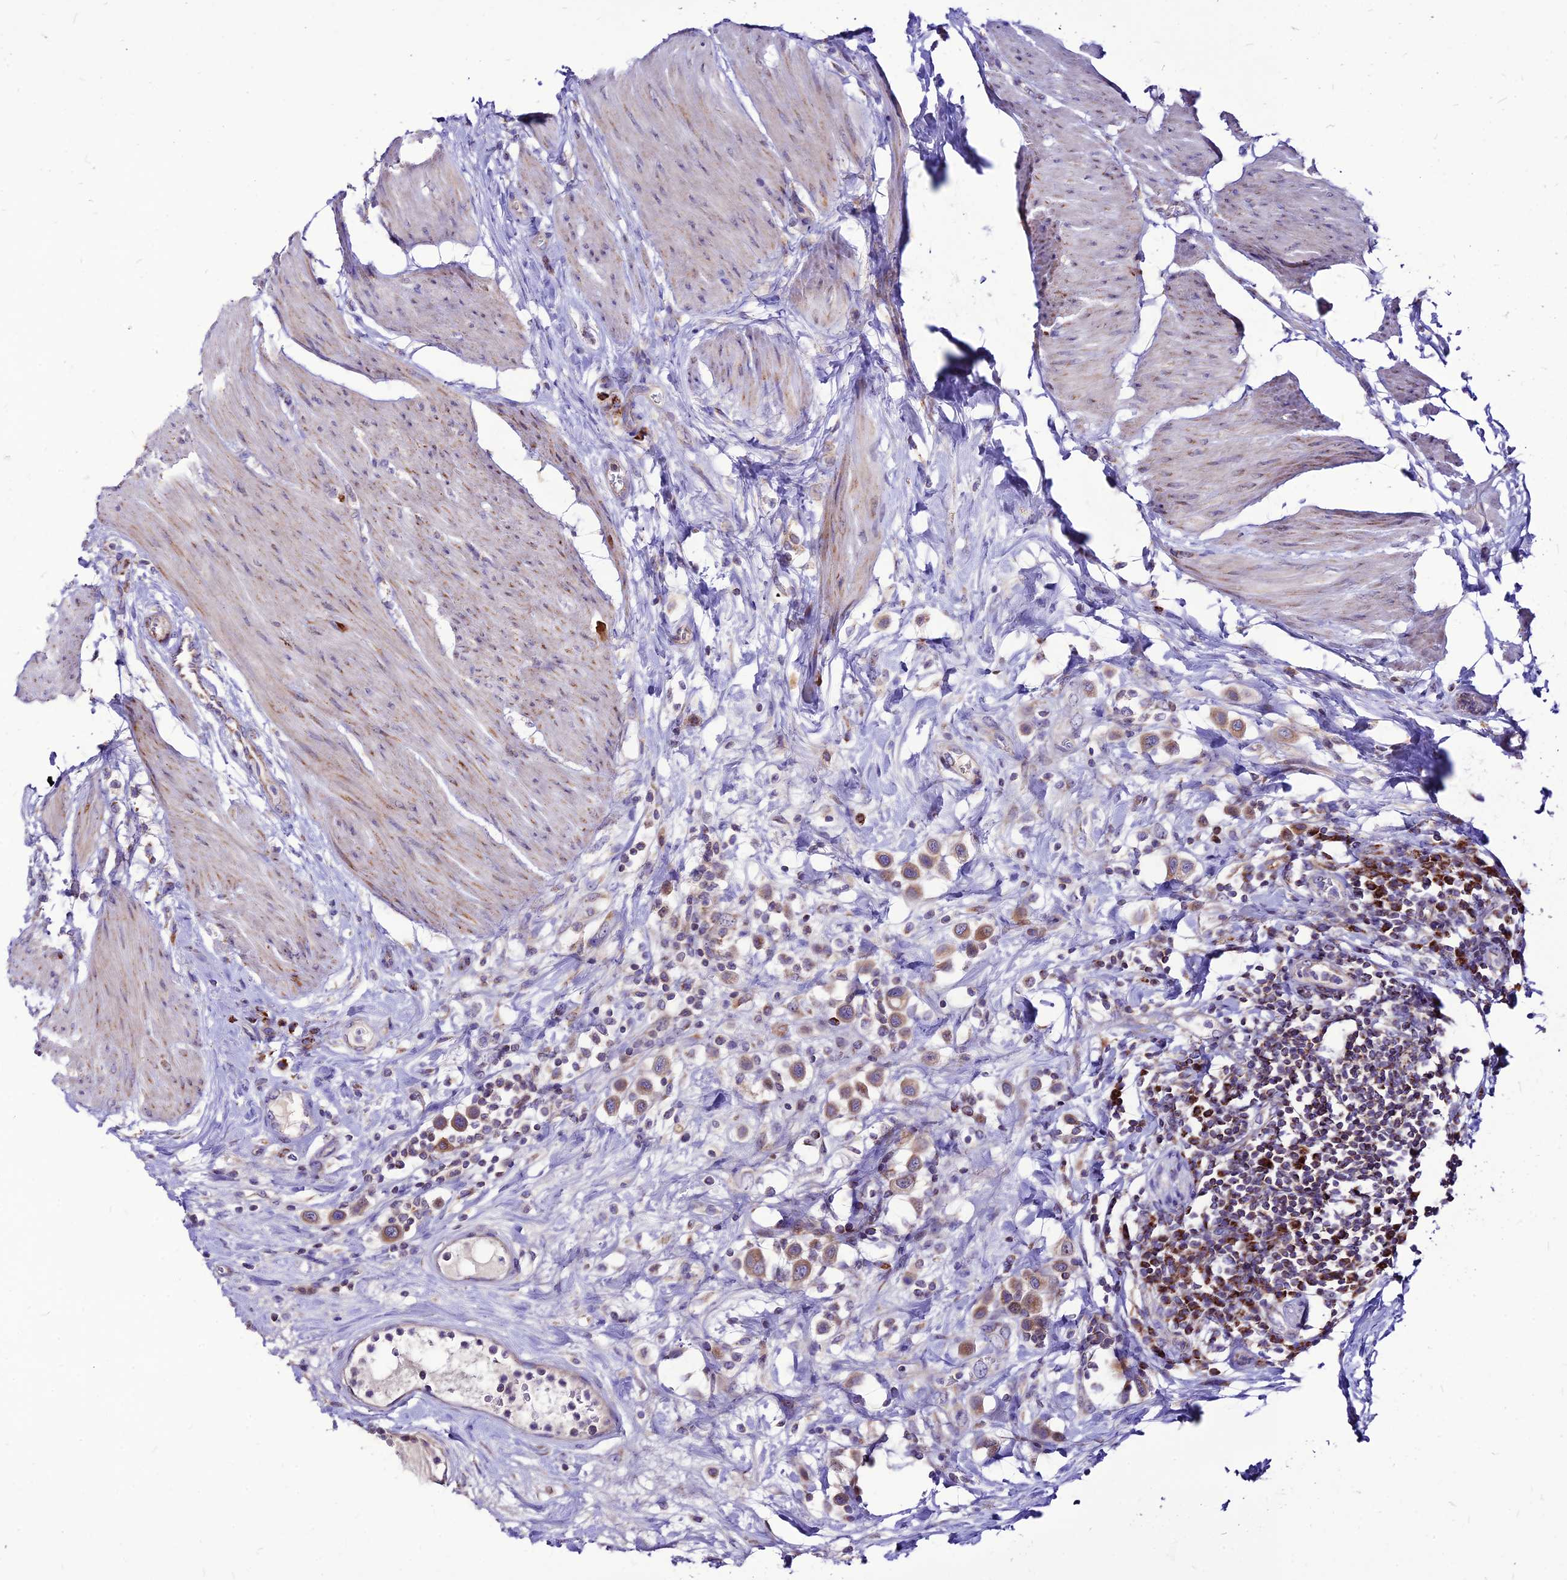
{"staining": {"intensity": "moderate", "quantity": ">75%", "location": "cytoplasmic/membranous"}, "tissue": "urothelial cancer", "cell_type": "Tumor cells", "image_type": "cancer", "snomed": [{"axis": "morphology", "description": "Urothelial carcinoma, High grade"}, {"axis": "topography", "description": "Urinary bladder"}], "caption": "A medium amount of moderate cytoplasmic/membranous positivity is identified in approximately >75% of tumor cells in high-grade urothelial carcinoma tissue.", "gene": "ECI1", "patient": {"sex": "male", "age": 50}}